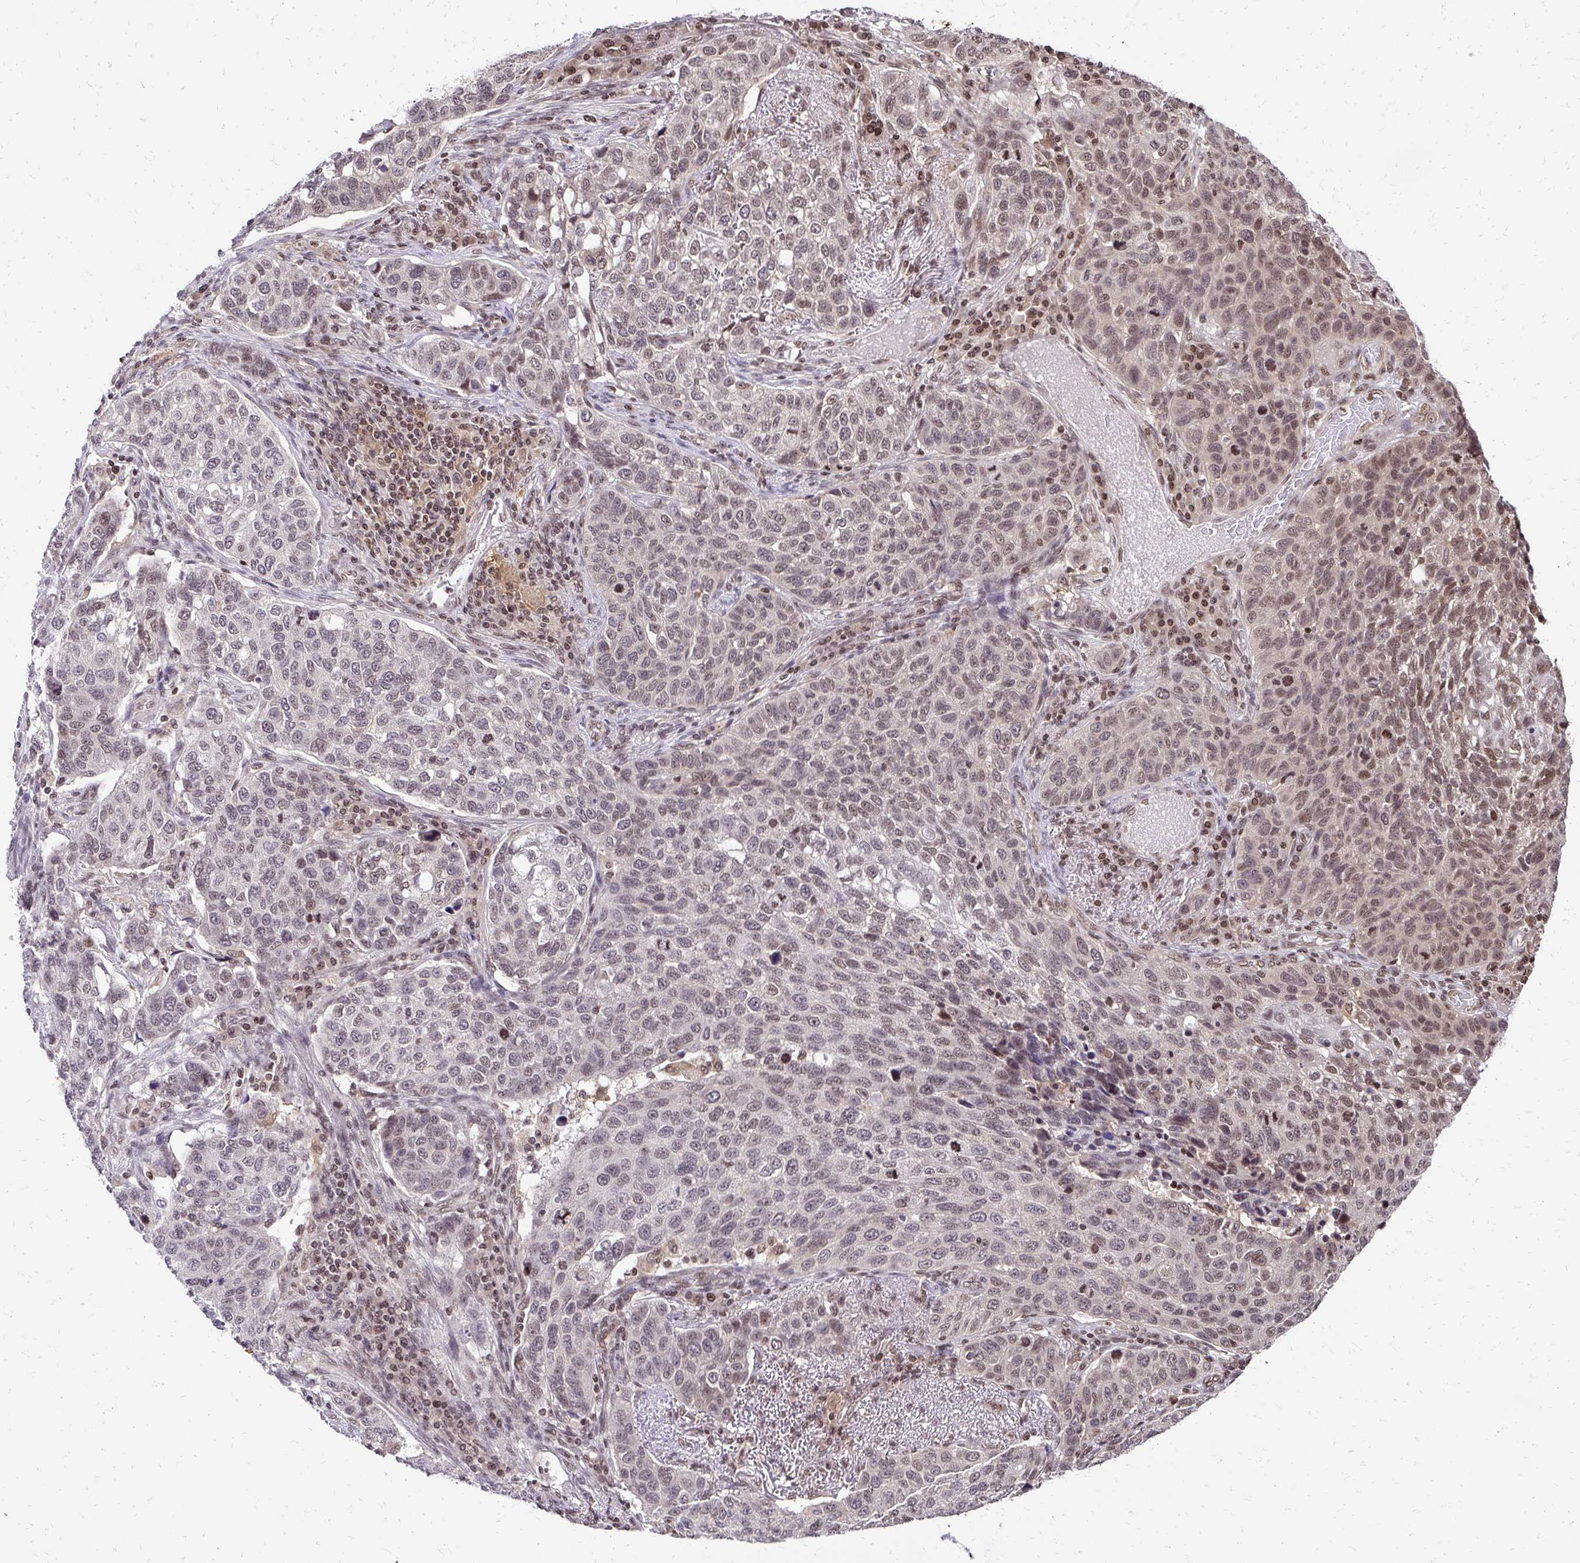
{"staining": {"intensity": "weak", "quantity": "<25%", "location": "nuclear"}, "tissue": "lung cancer", "cell_type": "Tumor cells", "image_type": "cancer", "snomed": [{"axis": "morphology", "description": "Squamous cell carcinoma, NOS"}, {"axis": "topography", "description": "Lymph node"}, {"axis": "topography", "description": "Lung"}], "caption": "High magnification brightfield microscopy of squamous cell carcinoma (lung) stained with DAB (brown) and counterstained with hematoxylin (blue): tumor cells show no significant staining.", "gene": "GLYR1", "patient": {"sex": "male", "age": 61}}